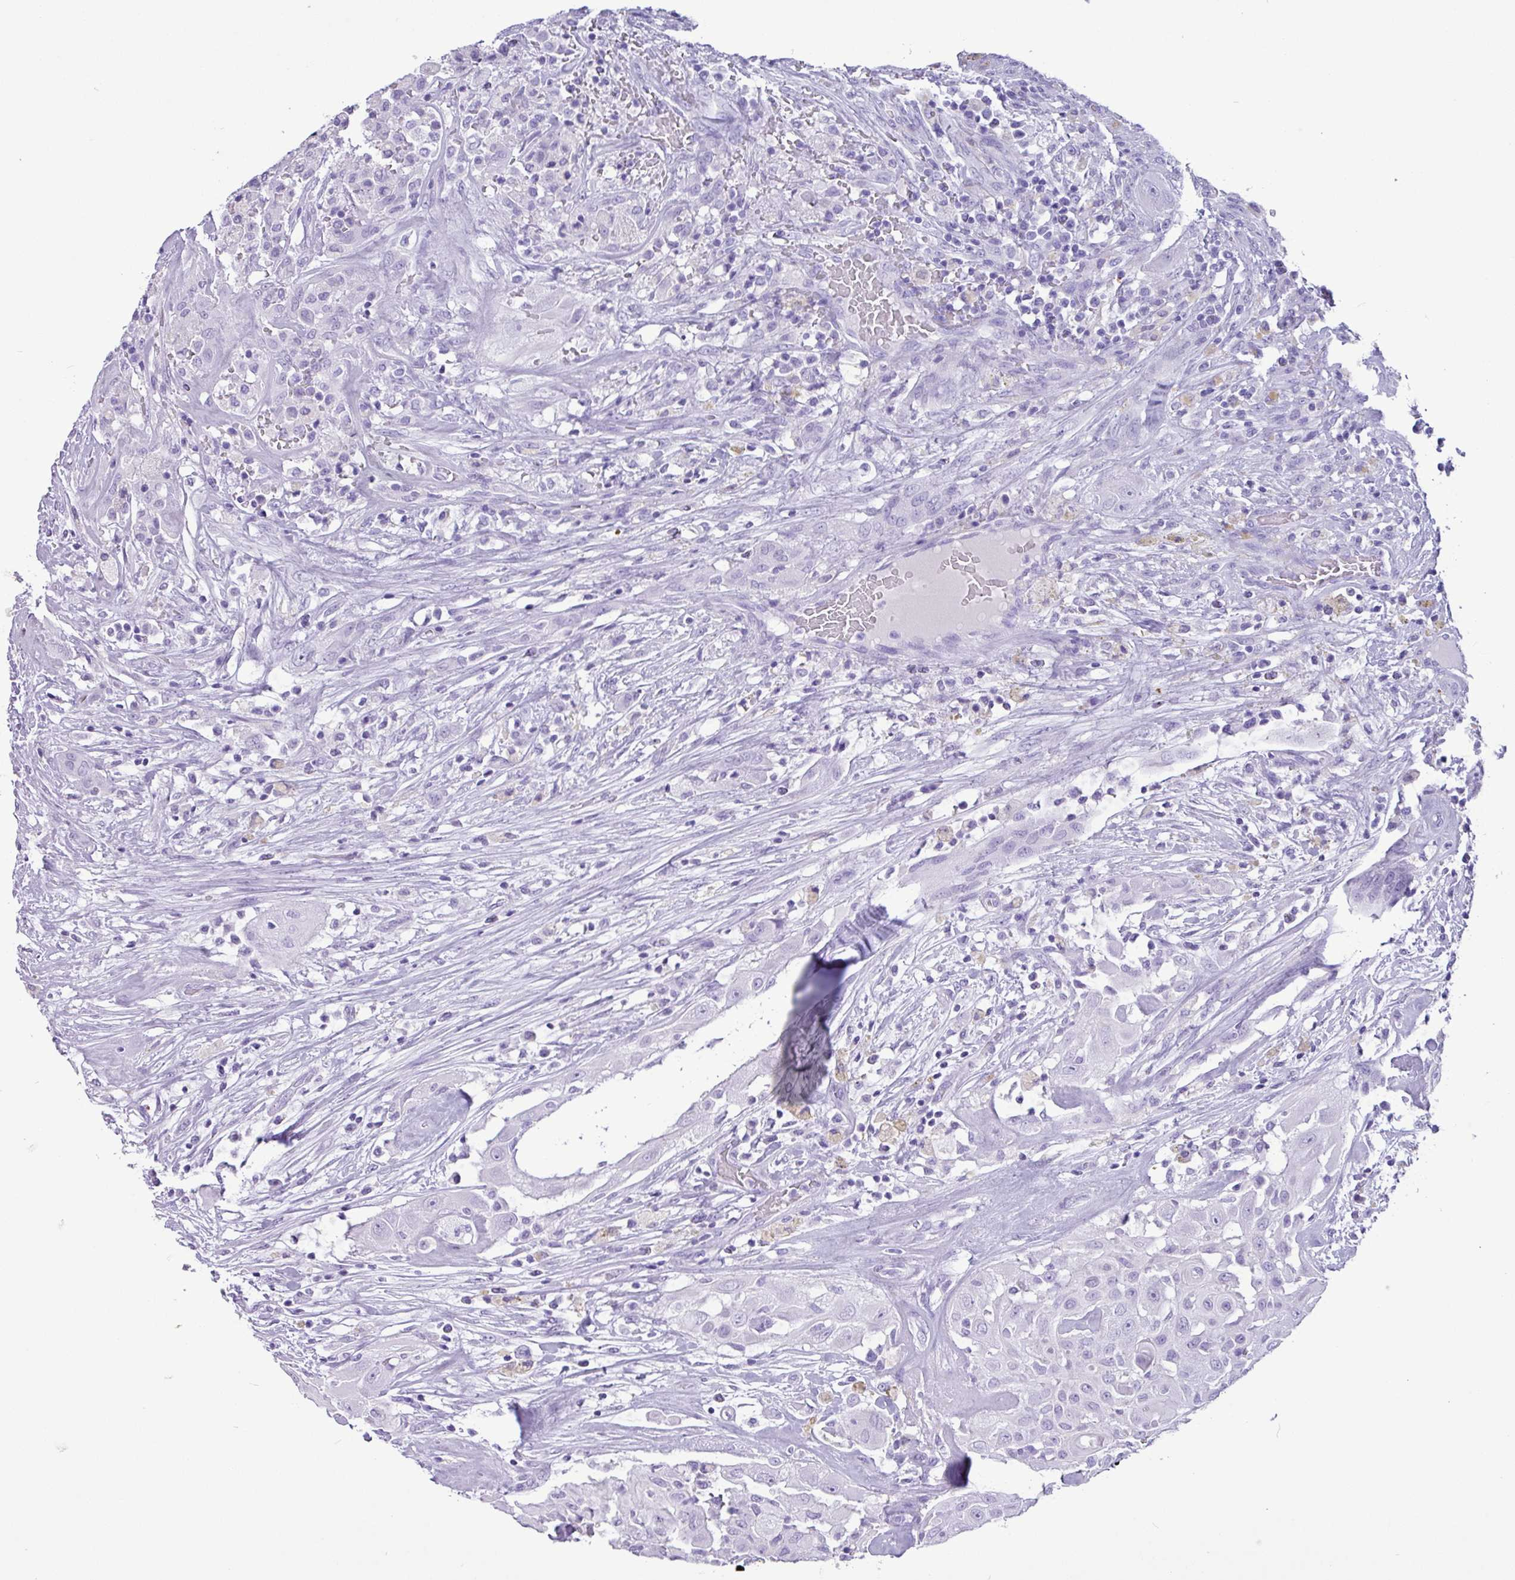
{"staining": {"intensity": "negative", "quantity": "none", "location": "none"}, "tissue": "thyroid cancer", "cell_type": "Tumor cells", "image_type": "cancer", "snomed": [{"axis": "morphology", "description": "Papillary adenocarcinoma, NOS"}, {"axis": "topography", "description": "Thyroid gland"}], "caption": "There is no significant positivity in tumor cells of papillary adenocarcinoma (thyroid). Nuclei are stained in blue.", "gene": "CKMT2", "patient": {"sex": "female", "age": 59}}